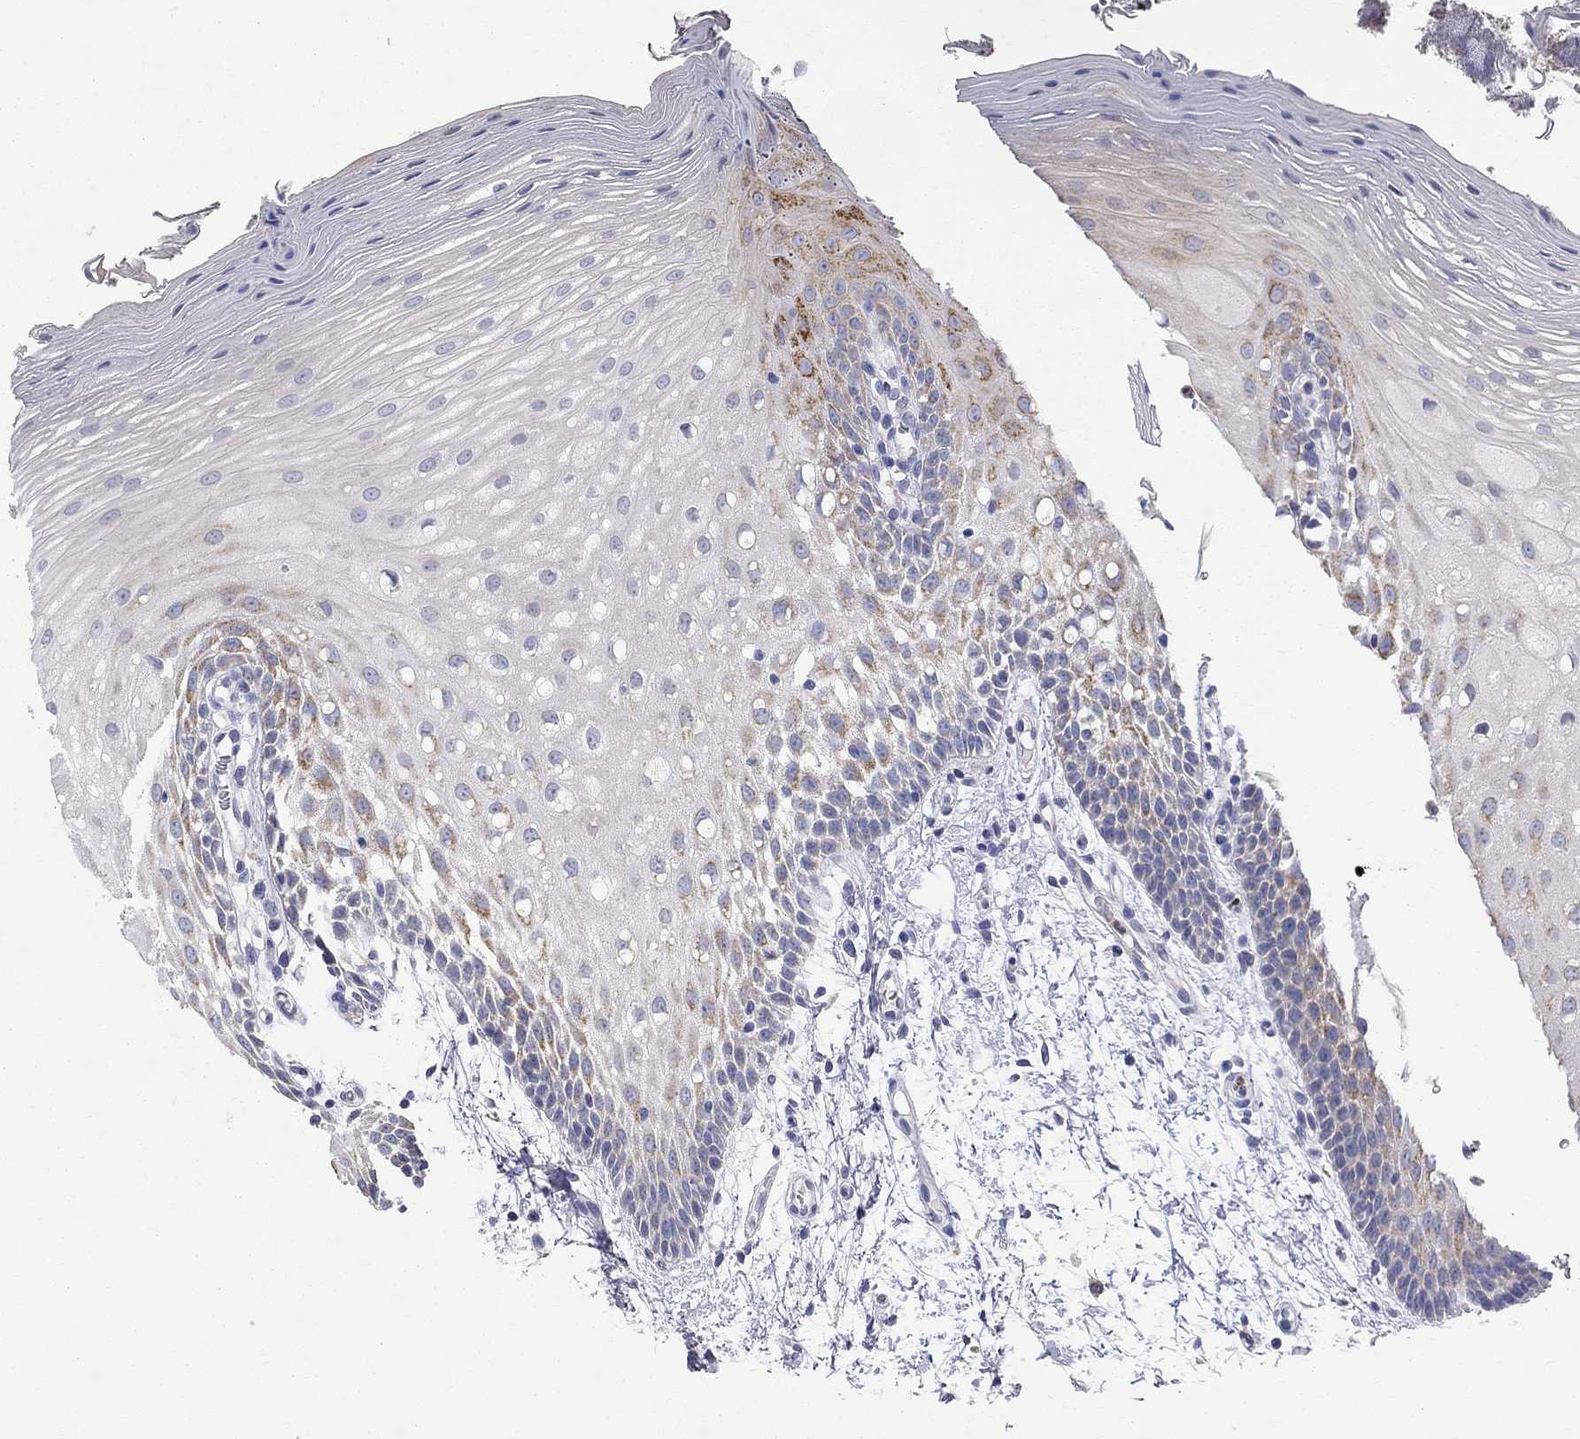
{"staining": {"intensity": "moderate", "quantity": "25%-75%", "location": "cytoplasmic/membranous"}, "tissue": "oral mucosa", "cell_type": "Squamous epithelial cells", "image_type": "normal", "snomed": [{"axis": "morphology", "description": "Normal tissue, NOS"}, {"axis": "morphology", "description": "Squamous cell carcinoma, NOS"}, {"axis": "topography", "description": "Oral tissue"}, {"axis": "topography", "description": "Head-Neck"}], "caption": "The histopathology image demonstrates immunohistochemical staining of benign oral mucosa. There is moderate cytoplasmic/membranous positivity is seen in approximately 25%-75% of squamous epithelial cells.", "gene": "ACSL1", "patient": {"sex": "male", "age": 69}}